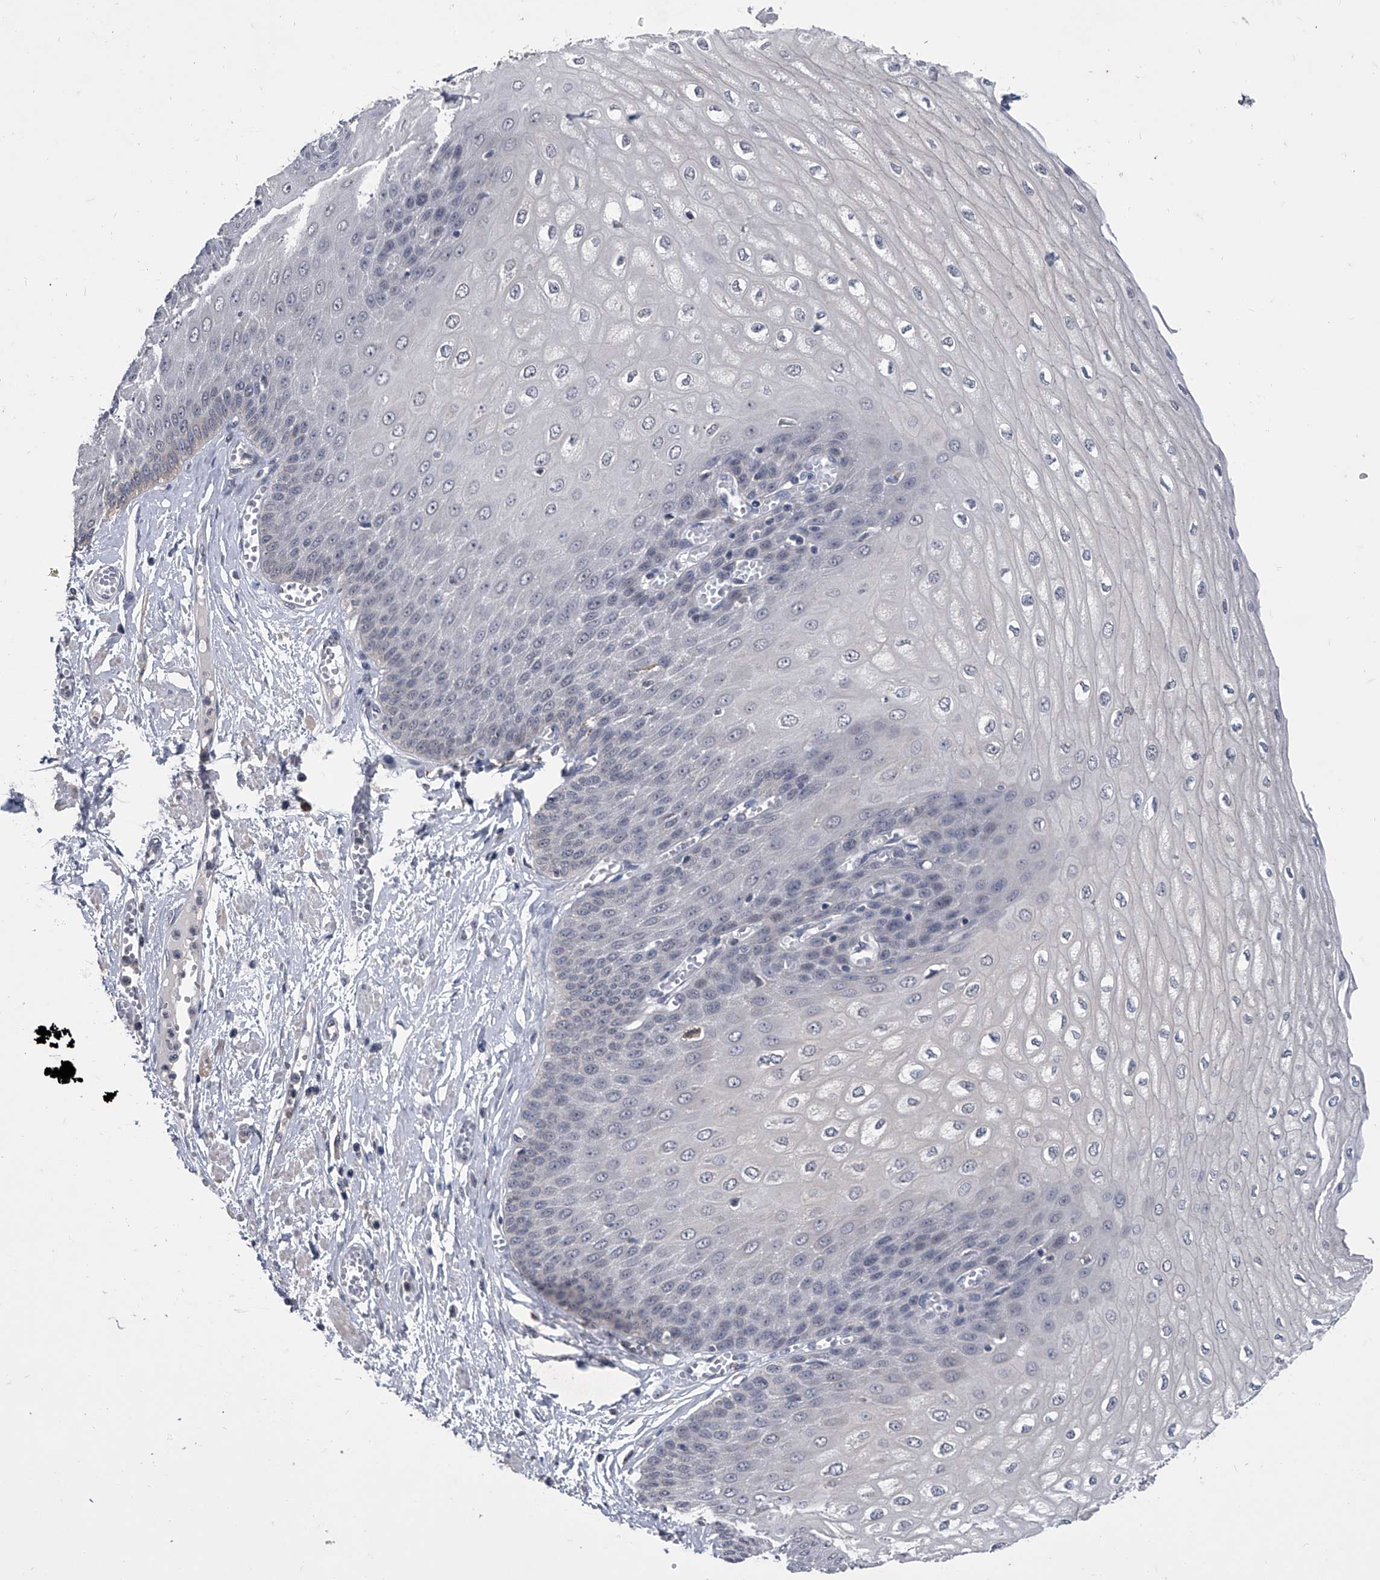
{"staining": {"intensity": "negative", "quantity": "none", "location": "none"}, "tissue": "esophagus", "cell_type": "Squamous epithelial cells", "image_type": "normal", "snomed": [{"axis": "morphology", "description": "Normal tissue, NOS"}, {"axis": "topography", "description": "Esophagus"}], "caption": "Benign esophagus was stained to show a protein in brown. There is no significant positivity in squamous epithelial cells. (Brightfield microscopy of DAB (3,3'-diaminobenzidine) immunohistochemistry (IHC) at high magnification).", "gene": "MAP4K3", "patient": {"sex": "male", "age": 60}}